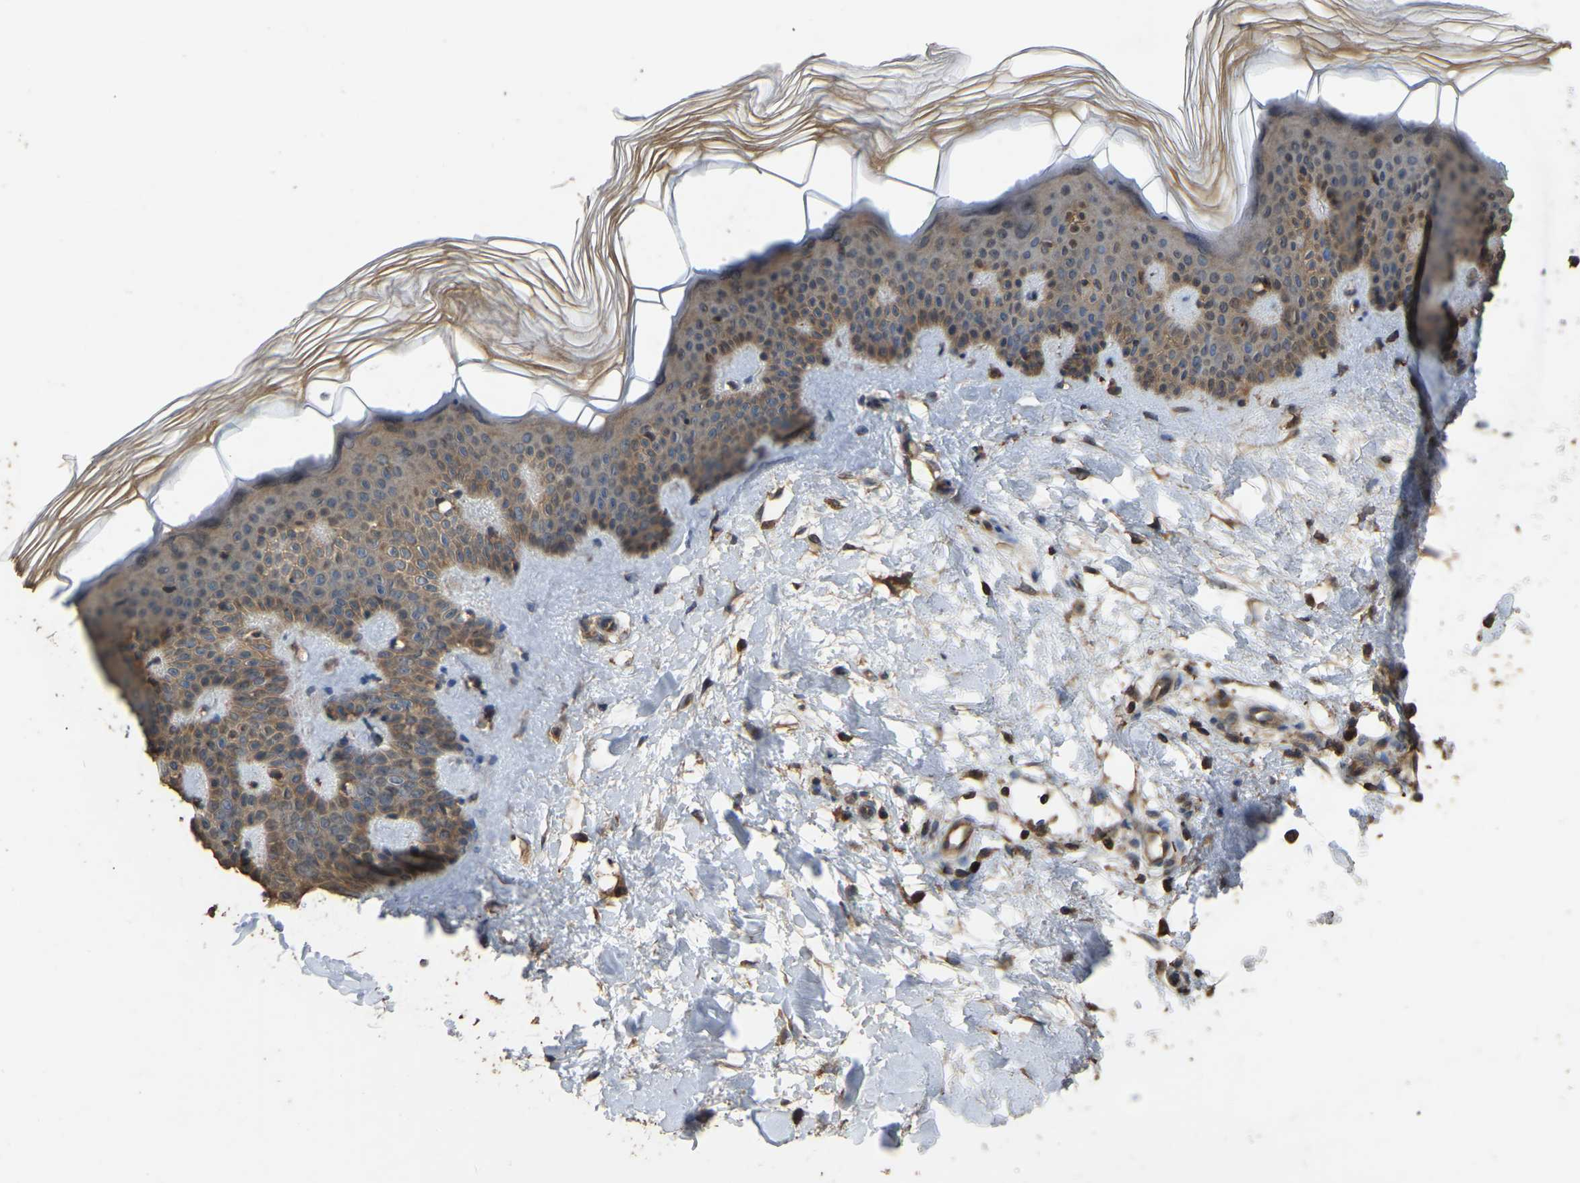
{"staining": {"intensity": "moderate", "quantity": ">75%", "location": "cytoplasmic/membranous"}, "tissue": "skin", "cell_type": "Fibroblasts", "image_type": "normal", "snomed": [{"axis": "morphology", "description": "Normal tissue, NOS"}, {"axis": "morphology", "description": "Malignant melanoma, Metastatic site"}, {"axis": "topography", "description": "Skin"}], "caption": "DAB (3,3'-diaminobenzidine) immunohistochemical staining of normal human skin displays moderate cytoplasmic/membranous protein expression in approximately >75% of fibroblasts.", "gene": "FHIT", "patient": {"sex": "male", "age": 41}}